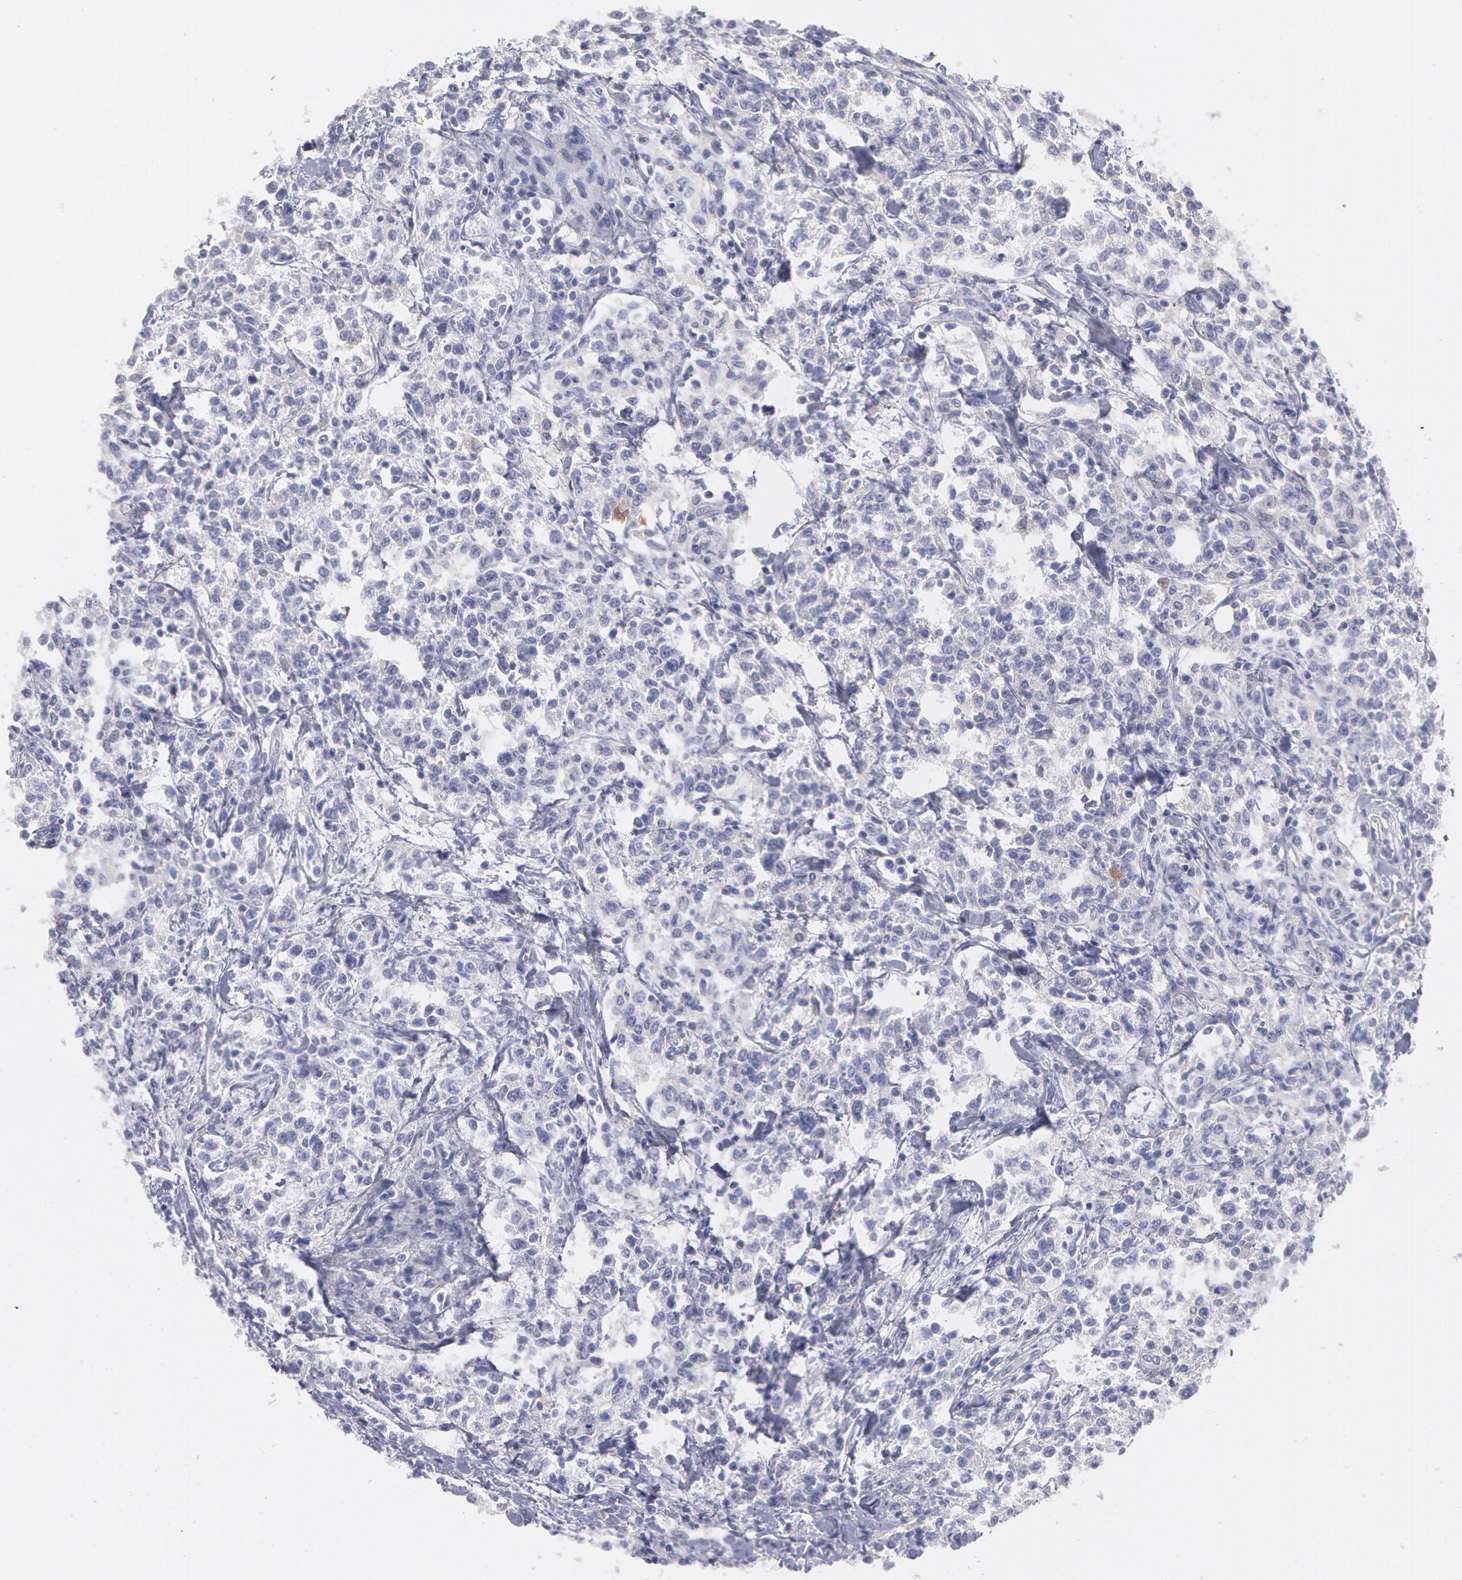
{"staining": {"intensity": "negative", "quantity": "none", "location": "none"}, "tissue": "lymphoma", "cell_type": "Tumor cells", "image_type": "cancer", "snomed": [{"axis": "morphology", "description": "Malignant lymphoma, non-Hodgkin's type, Low grade"}, {"axis": "topography", "description": "Small intestine"}], "caption": "Human low-grade malignant lymphoma, non-Hodgkin's type stained for a protein using immunohistochemistry shows no expression in tumor cells.", "gene": "TXNRD1", "patient": {"sex": "female", "age": 59}}